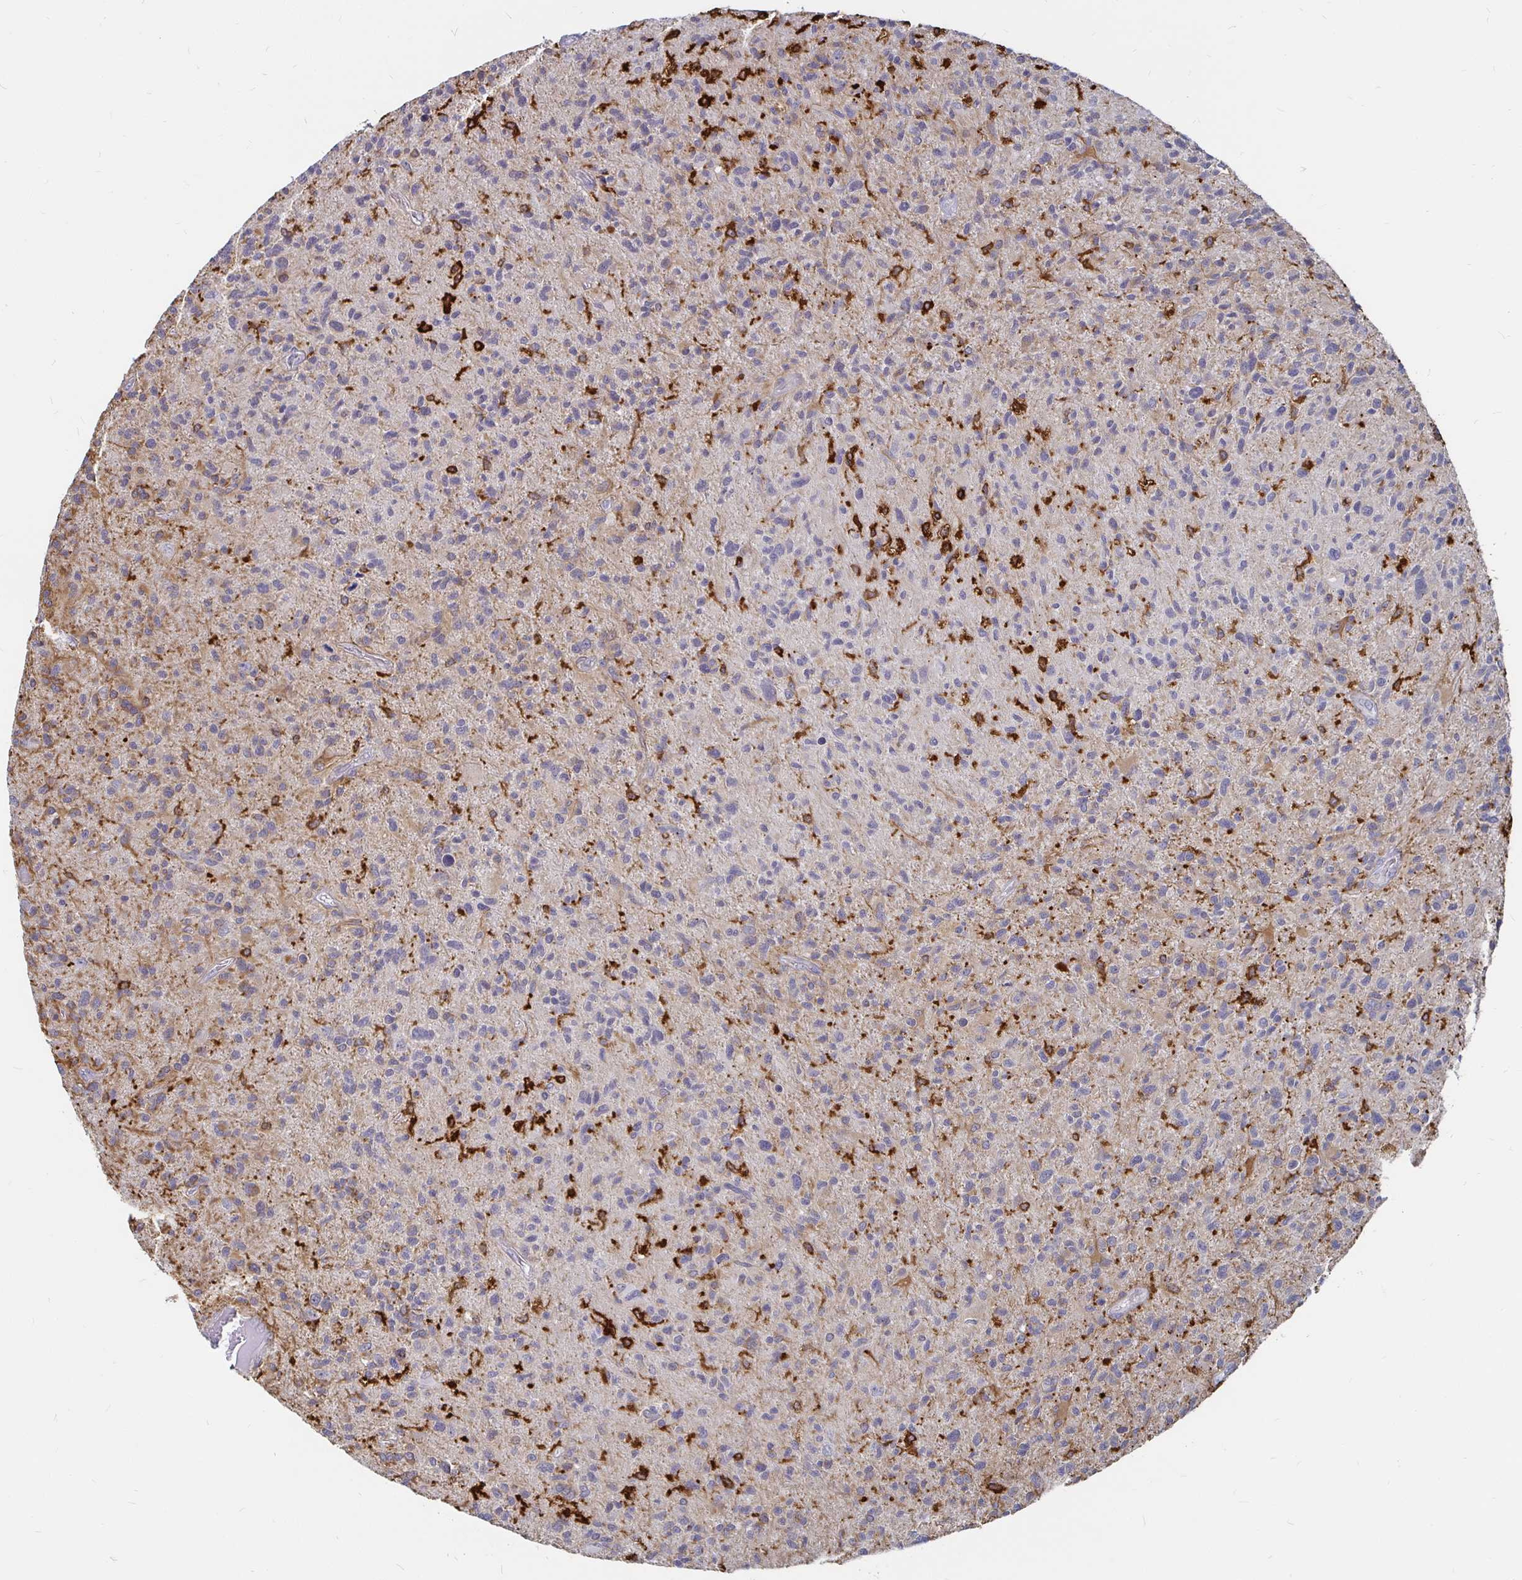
{"staining": {"intensity": "weak", "quantity": "<25%", "location": "cytoplasmic/membranous"}, "tissue": "glioma", "cell_type": "Tumor cells", "image_type": "cancer", "snomed": [{"axis": "morphology", "description": "Glioma, malignant, High grade"}, {"axis": "topography", "description": "Brain"}], "caption": "Immunohistochemistry image of neoplastic tissue: human glioma stained with DAB (3,3'-diaminobenzidine) displays no significant protein staining in tumor cells. (Brightfield microscopy of DAB (3,3'-diaminobenzidine) immunohistochemistry at high magnification).", "gene": "CCDC85A", "patient": {"sex": "female", "age": 70}}